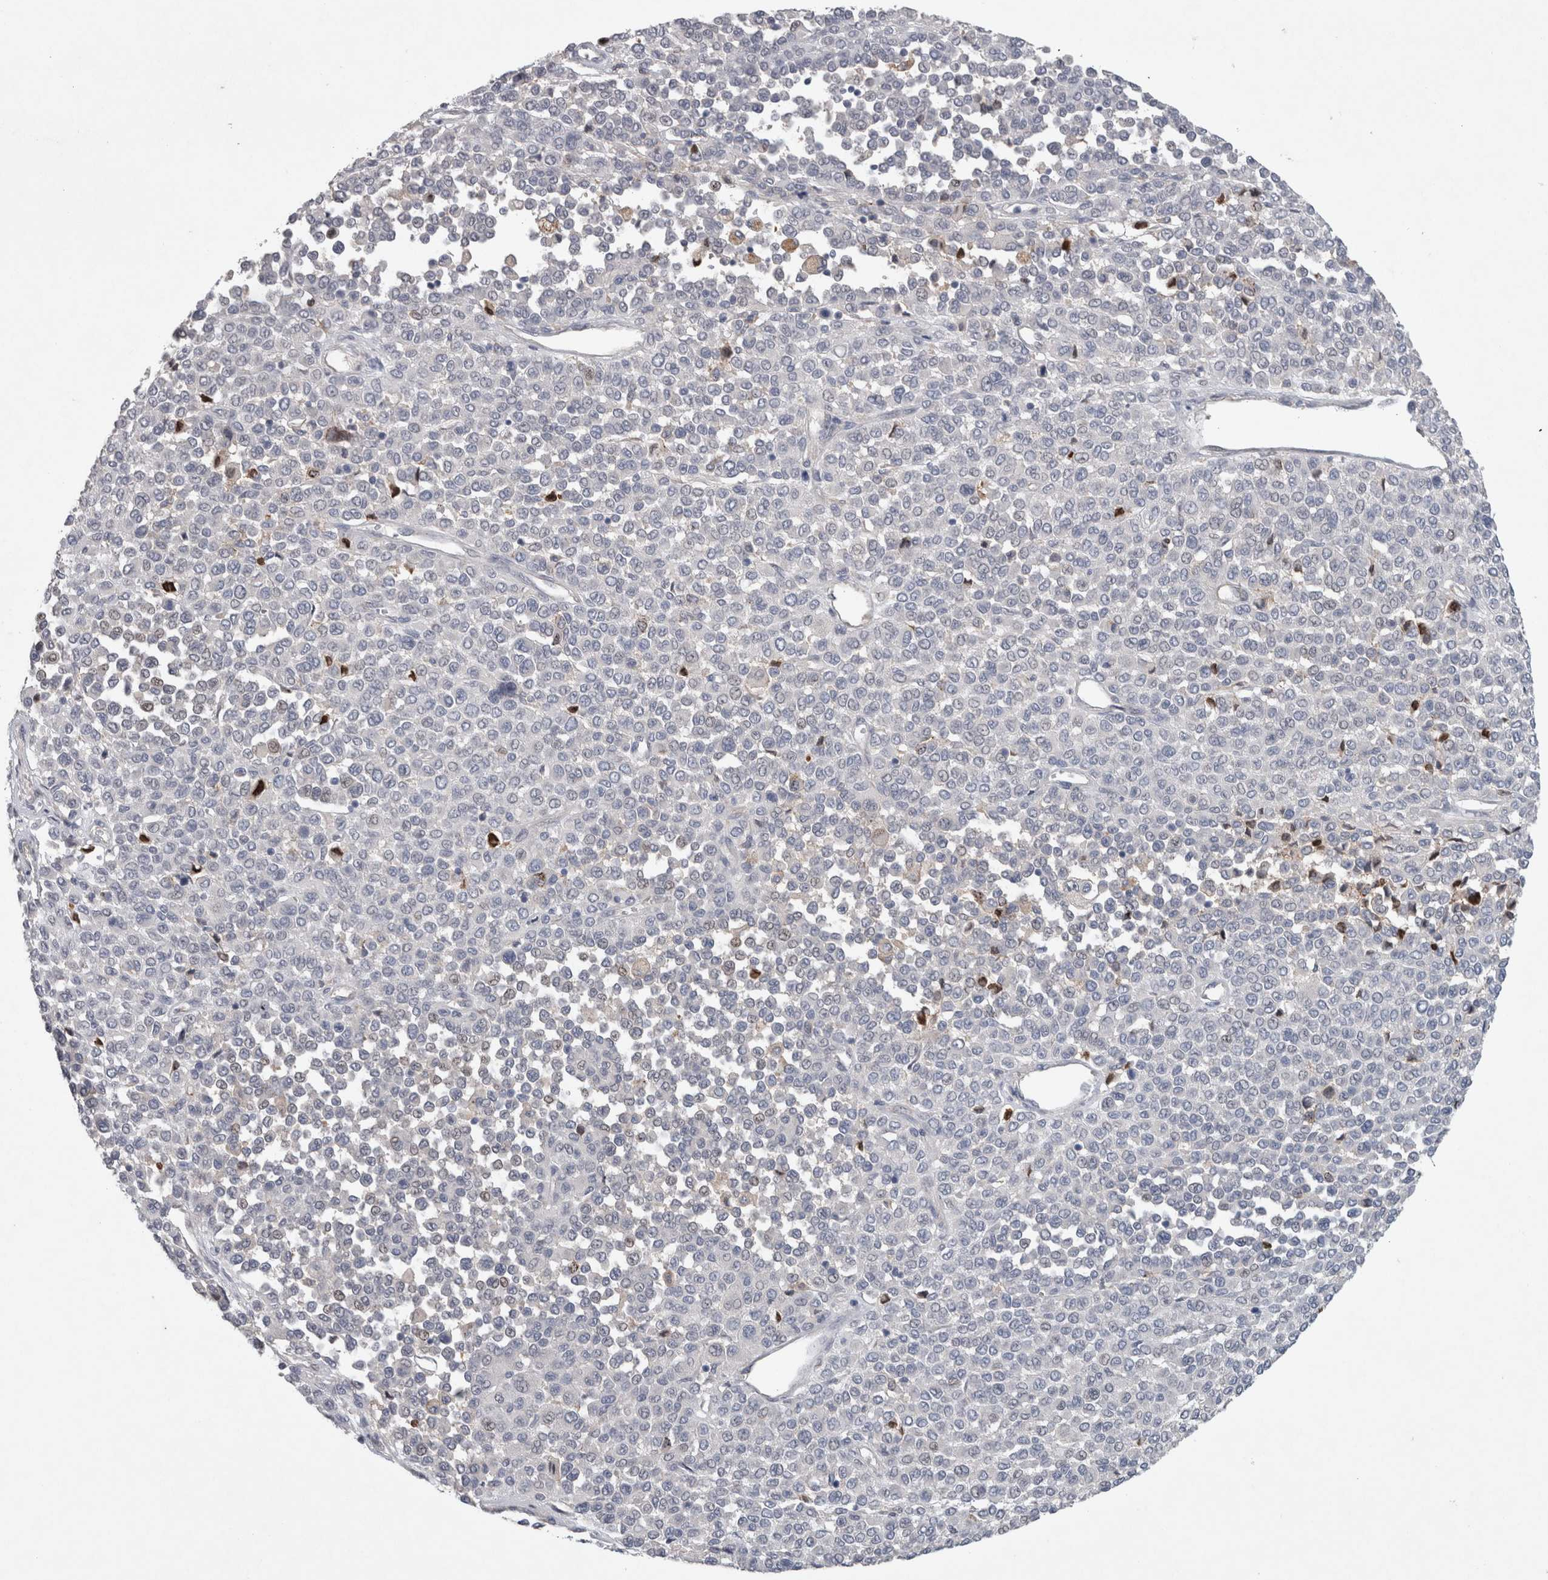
{"staining": {"intensity": "negative", "quantity": "none", "location": "none"}, "tissue": "melanoma", "cell_type": "Tumor cells", "image_type": "cancer", "snomed": [{"axis": "morphology", "description": "Malignant melanoma, Metastatic site"}, {"axis": "topography", "description": "Pancreas"}], "caption": "DAB immunohistochemical staining of melanoma shows no significant positivity in tumor cells. Brightfield microscopy of IHC stained with DAB (3,3'-diaminobenzidine) (brown) and hematoxylin (blue), captured at high magnification.", "gene": "HEXD", "patient": {"sex": "female", "age": 30}}